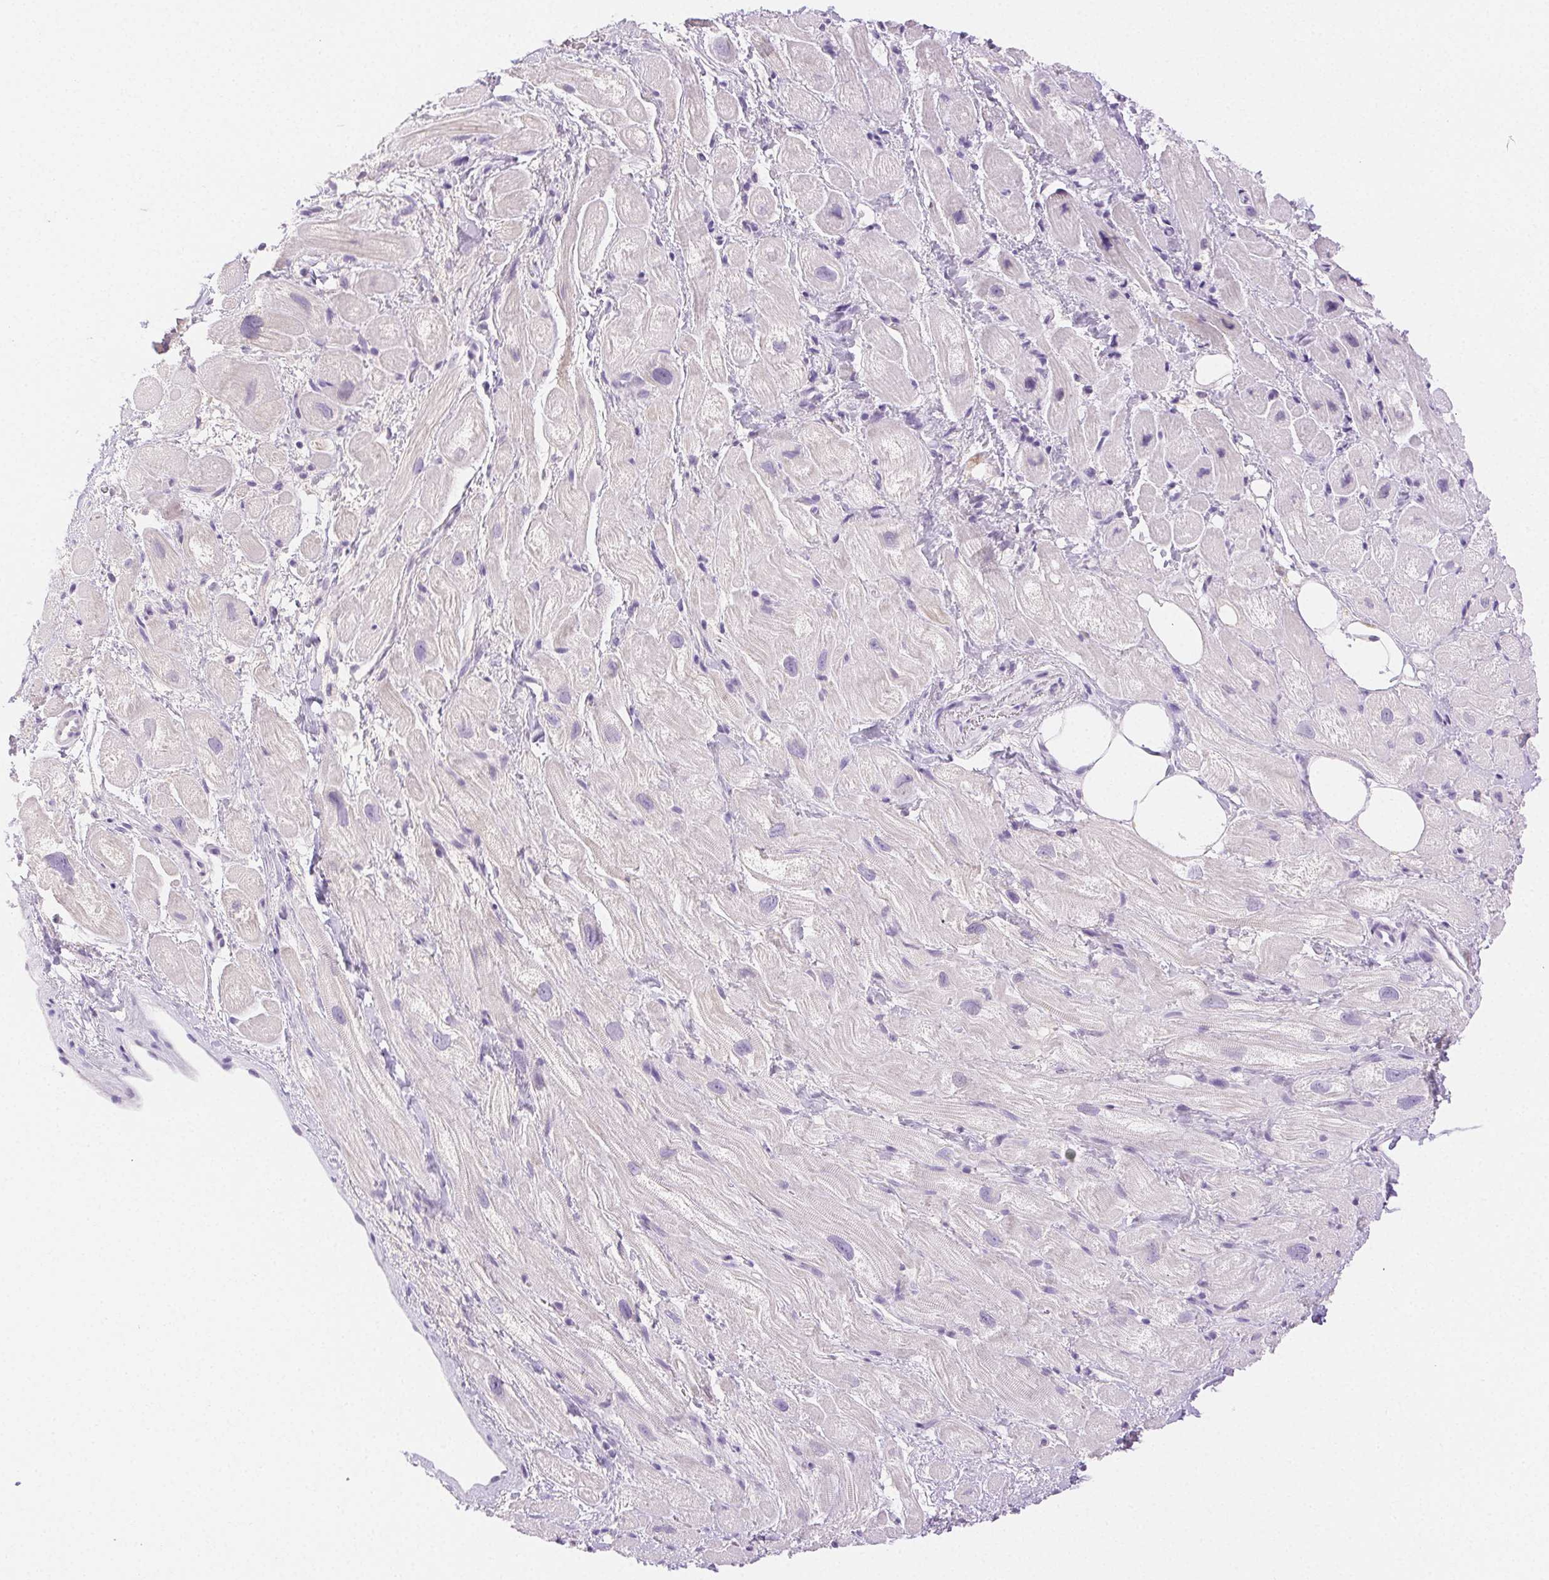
{"staining": {"intensity": "negative", "quantity": "none", "location": "none"}, "tissue": "heart muscle", "cell_type": "Cardiomyocytes", "image_type": "normal", "snomed": [{"axis": "morphology", "description": "Normal tissue, NOS"}, {"axis": "topography", "description": "Heart"}], "caption": "The micrograph exhibits no staining of cardiomyocytes in normal heart muscle.", "gene": "SPACA4", "patient": {"sex": "female", "age": 69}}